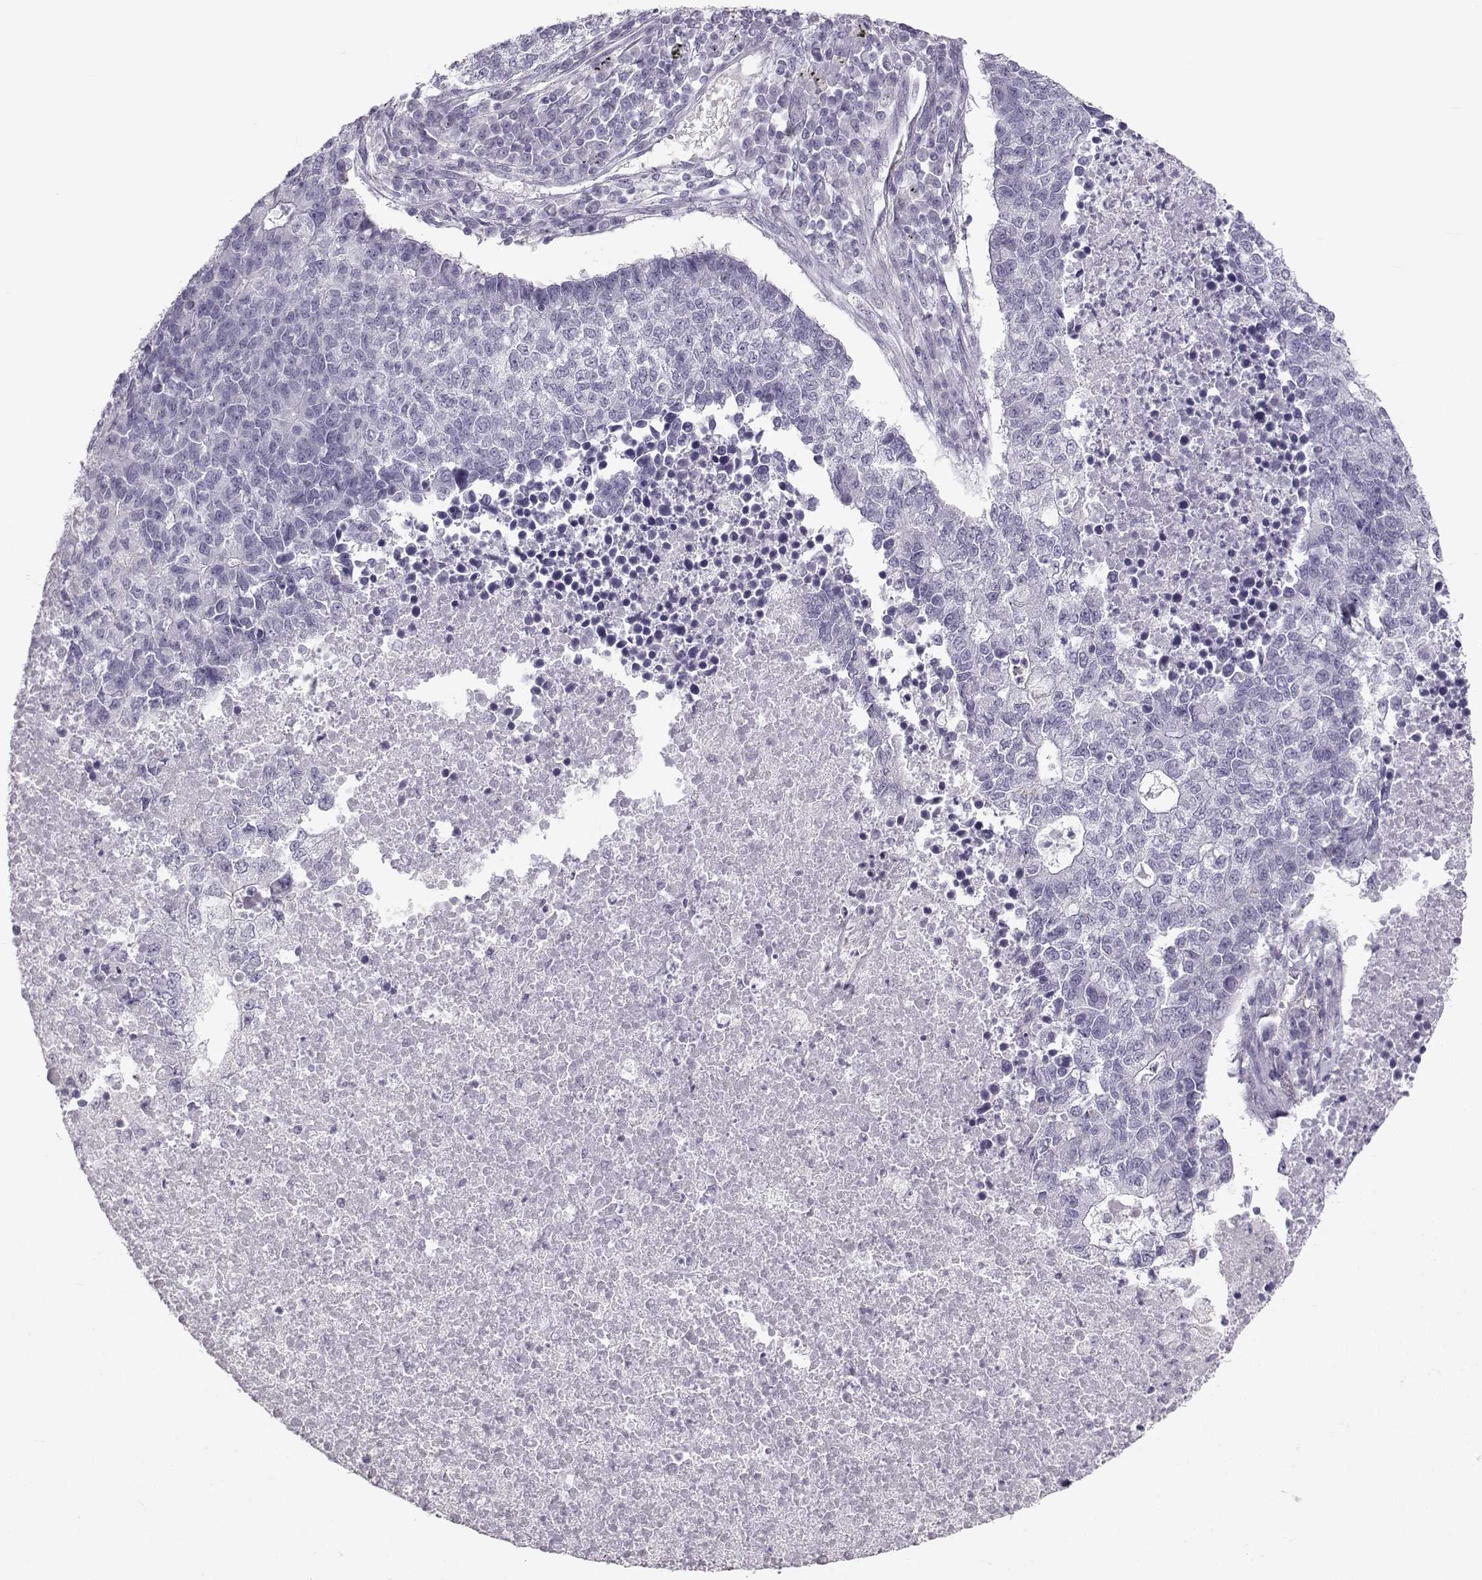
{"staining": {"intensity": "negative", "quantity": "none", "location": "none"}, "tissue": "lung cancer", "cell_type": "Tumor cells", "image_type": "cancer", "snomed": [{"axis": "morphology", "description": "Adenocarcinoma, NOS"}, {"axis": "topography", "description": "Lung"}], "caption": "IHC micrograph of human adenocarcinoma (lung) stained for a protein (brown), which reveals no expression in tumor cells.", "gene": "OIP5", "patient": {"sex": "male", "age": 57}}